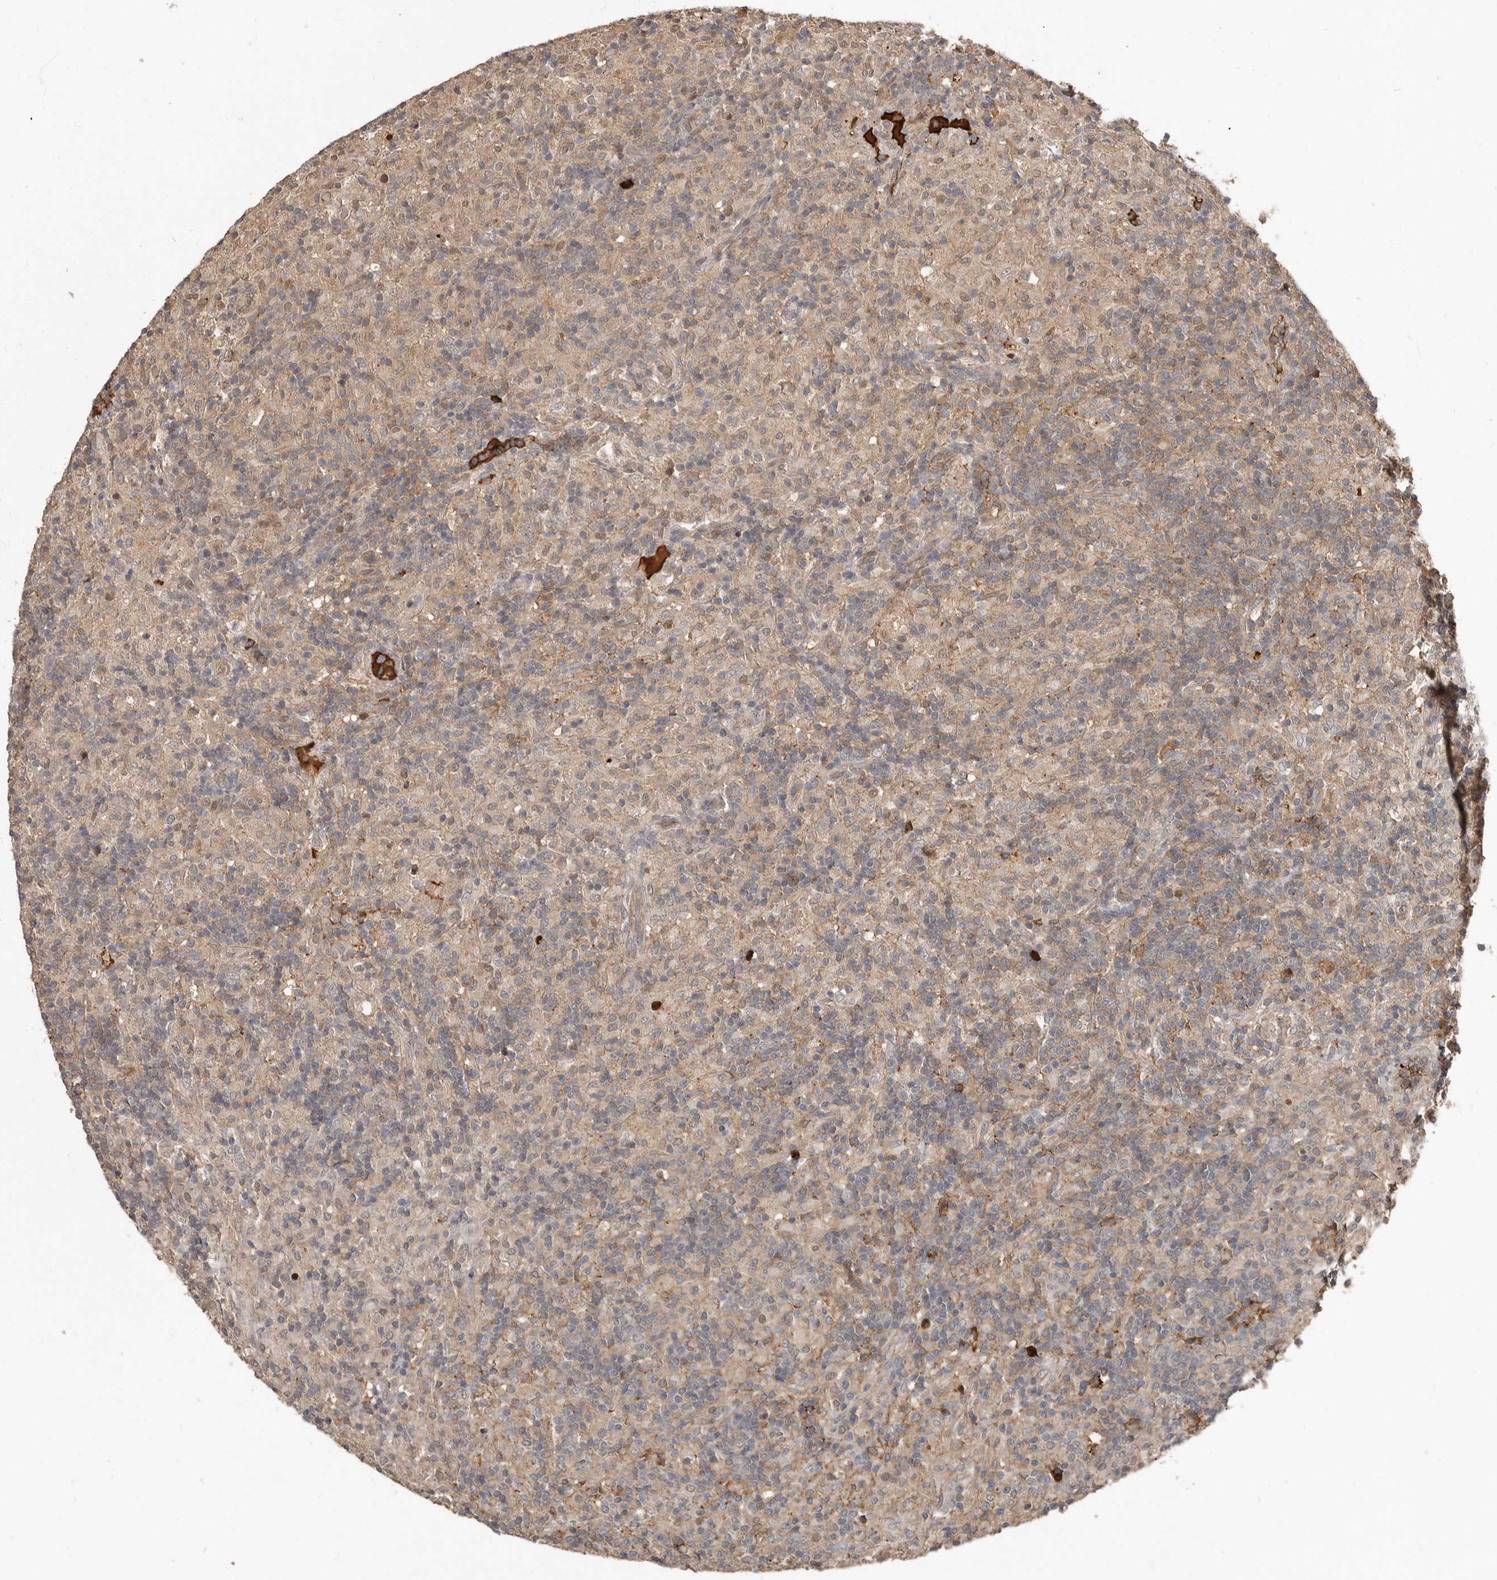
{"staining": {"intensity": "negative", "quantity": "none", "location": "none"}, "tissue": "lymphoma", "cell_type": "Tumor cells", "image_type": "cancer", "snomed": [{"axis": "morphology", "description": "Hodgkin's disease, NOS"}, {"axis": "topography", "description": "Lymph node"}], "caption": "Photomicrograph shows no significant protein positivity in tumor cells of lymphoma.", "gene": "LRGUK", "patient": {"sex": "male", "age": 70}}